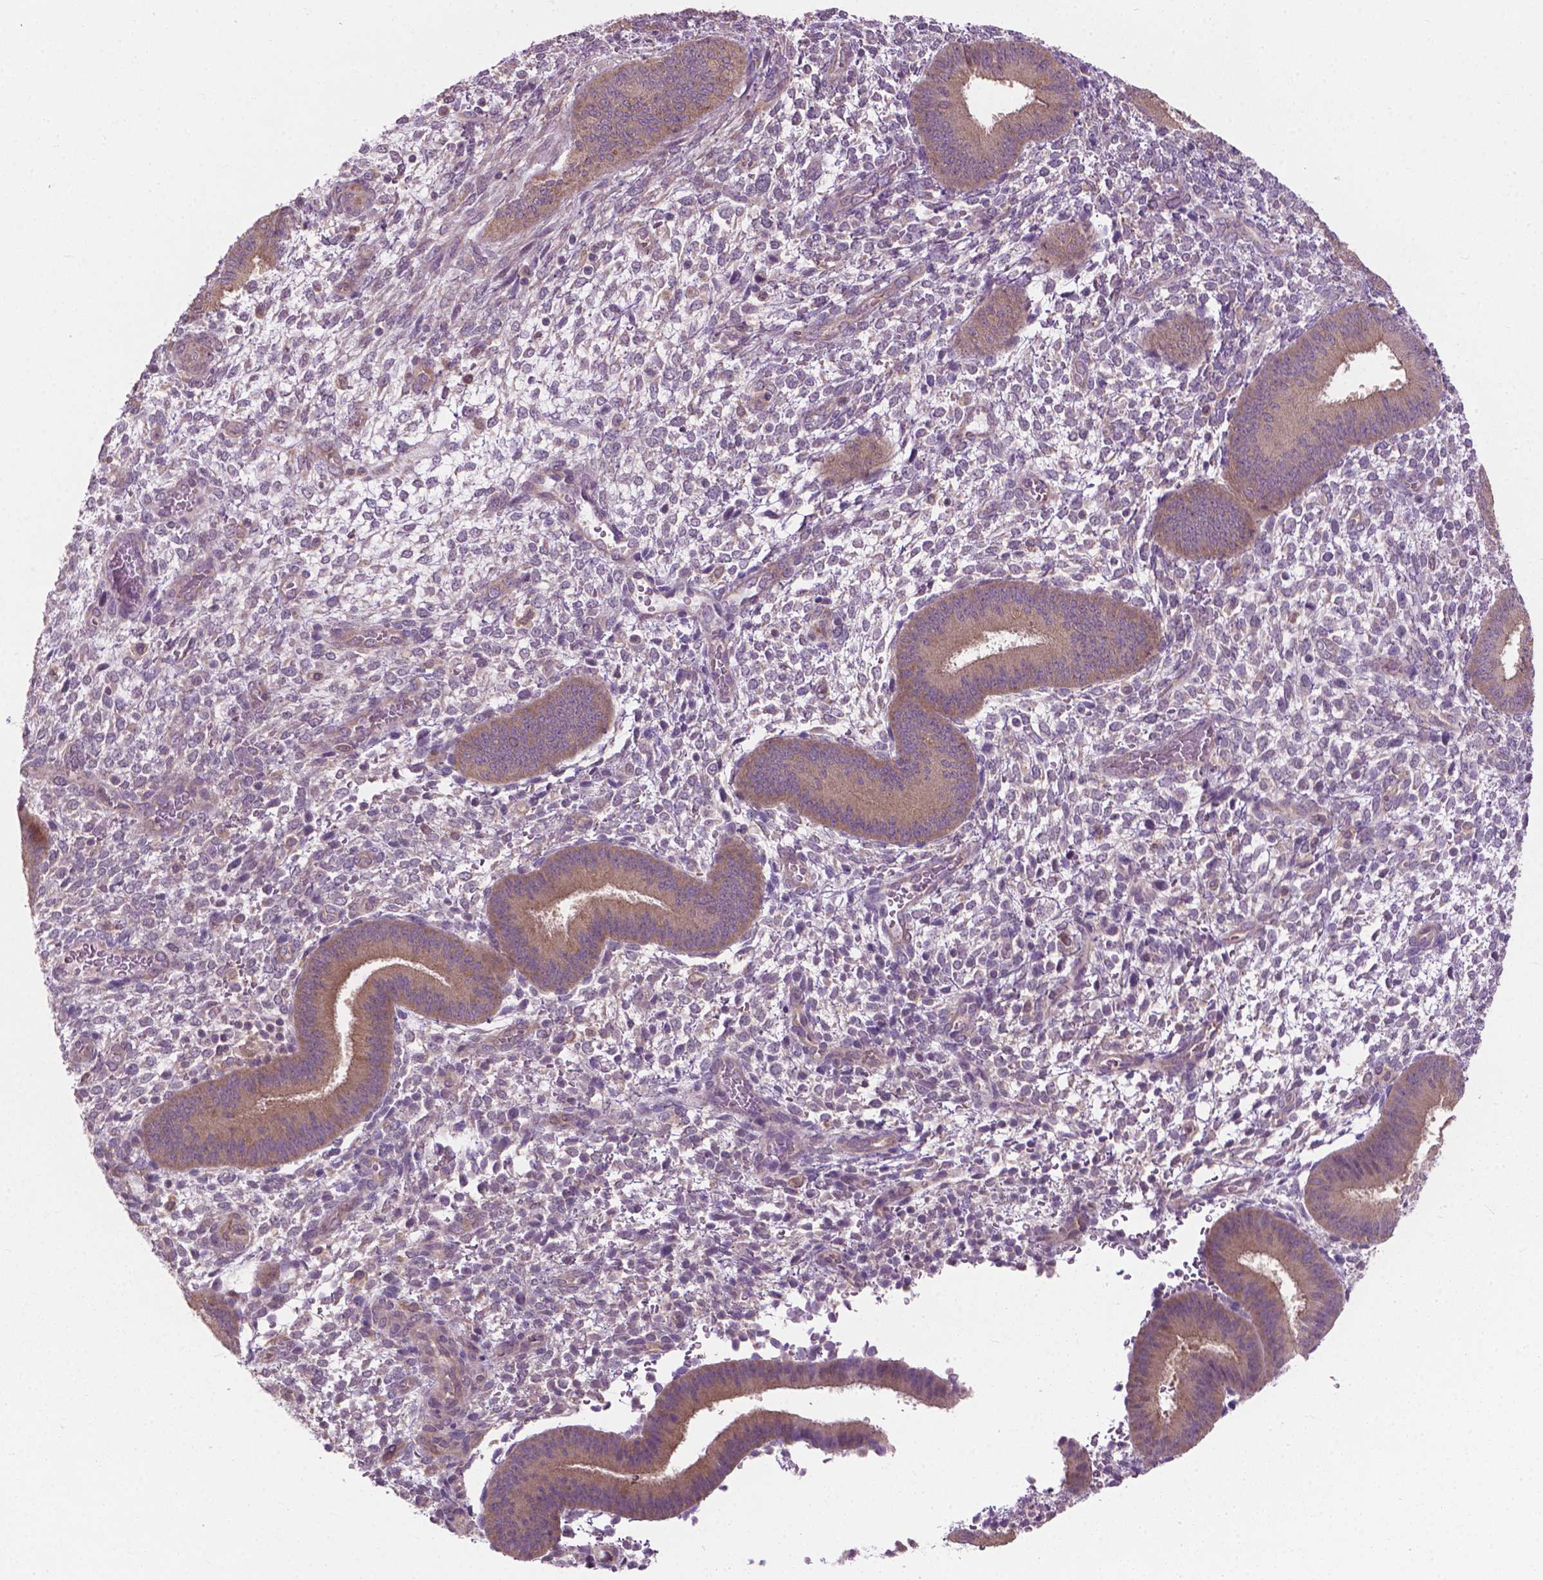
{"staining": {"intensity": "negative", "quantity": "none", "location": "none"}, "tissue": "endometrium", "cell_type": "Cells in endometrial stroma", "image_type": "normal", "snomed": [{"axis": "morphology", "description": "Normal tissue, NOS"}, {"axis": "topography", "description": "Endometrium"}], "caption": "A high-resolution photomicrograph shows immunohistochemistry (IHC) staining of benign endometrium, which demonstrates no significant positivity in cells in endometrial stroma. (DAB (3,3'-diaminobenzidine) immunohistochemistry (IHC) visualized using brightfield microscopy, high magnification).", "gene": "MZT1", "patient": {"sex": "female", "age": 39}}